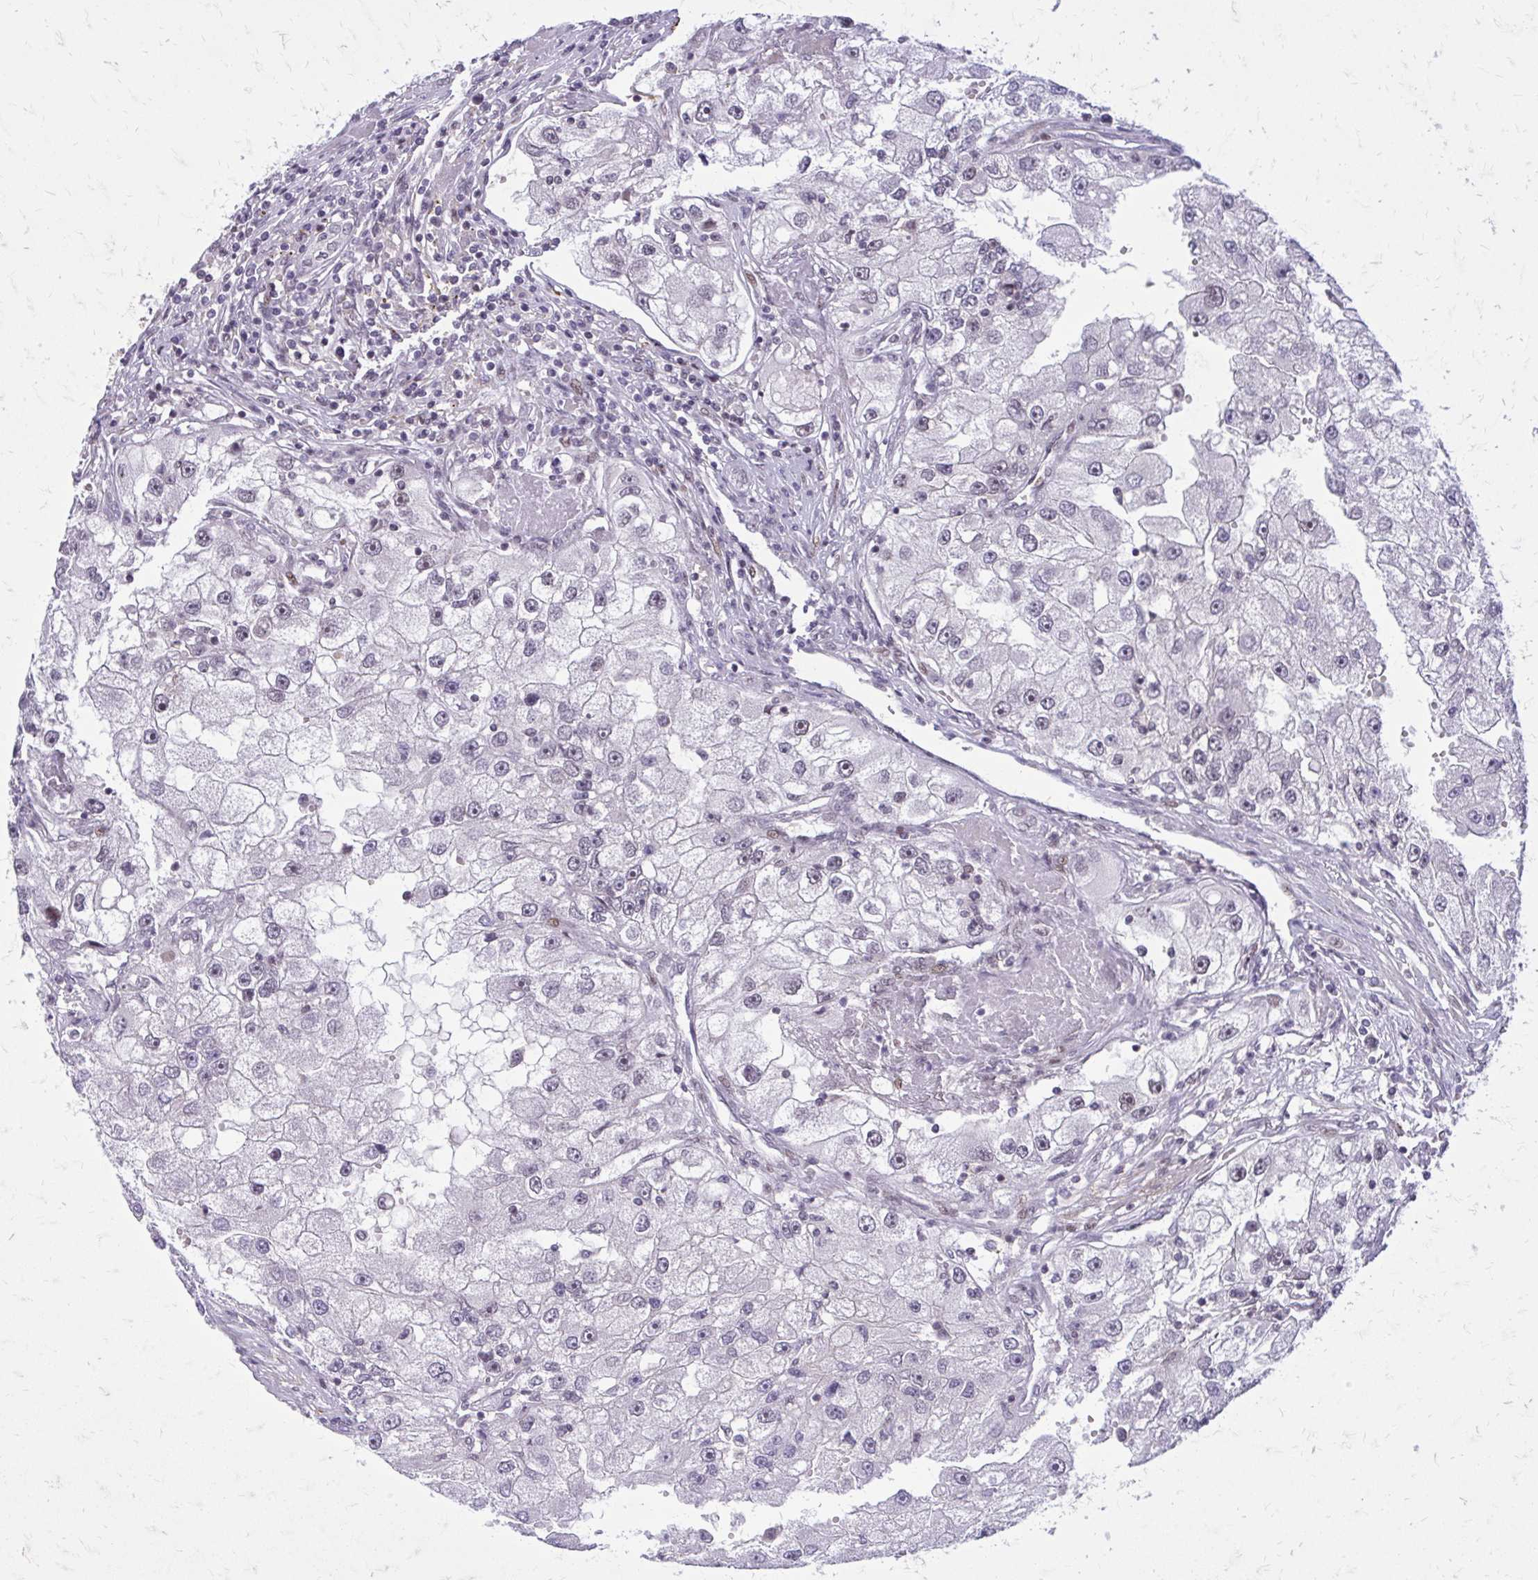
{"staining": {"intensity": "negative", "quantity": "none", "location": "none"}, "tissue": "renal cancer", "cell_type": "Tumor cells", "image_type": "cancer", "snomed": [{"axis": "morphology", "description": "Adenocarcinoma, NOS"}, {"axis": "topography", "description": "Kidney"}], "caption": "This is a image of immunohistochemistry staining of adenocarcinoma (renal), which shows no expression in tumor cells.", "gene": "PSME4", "patient": {"sex": "male", "age": 63}}